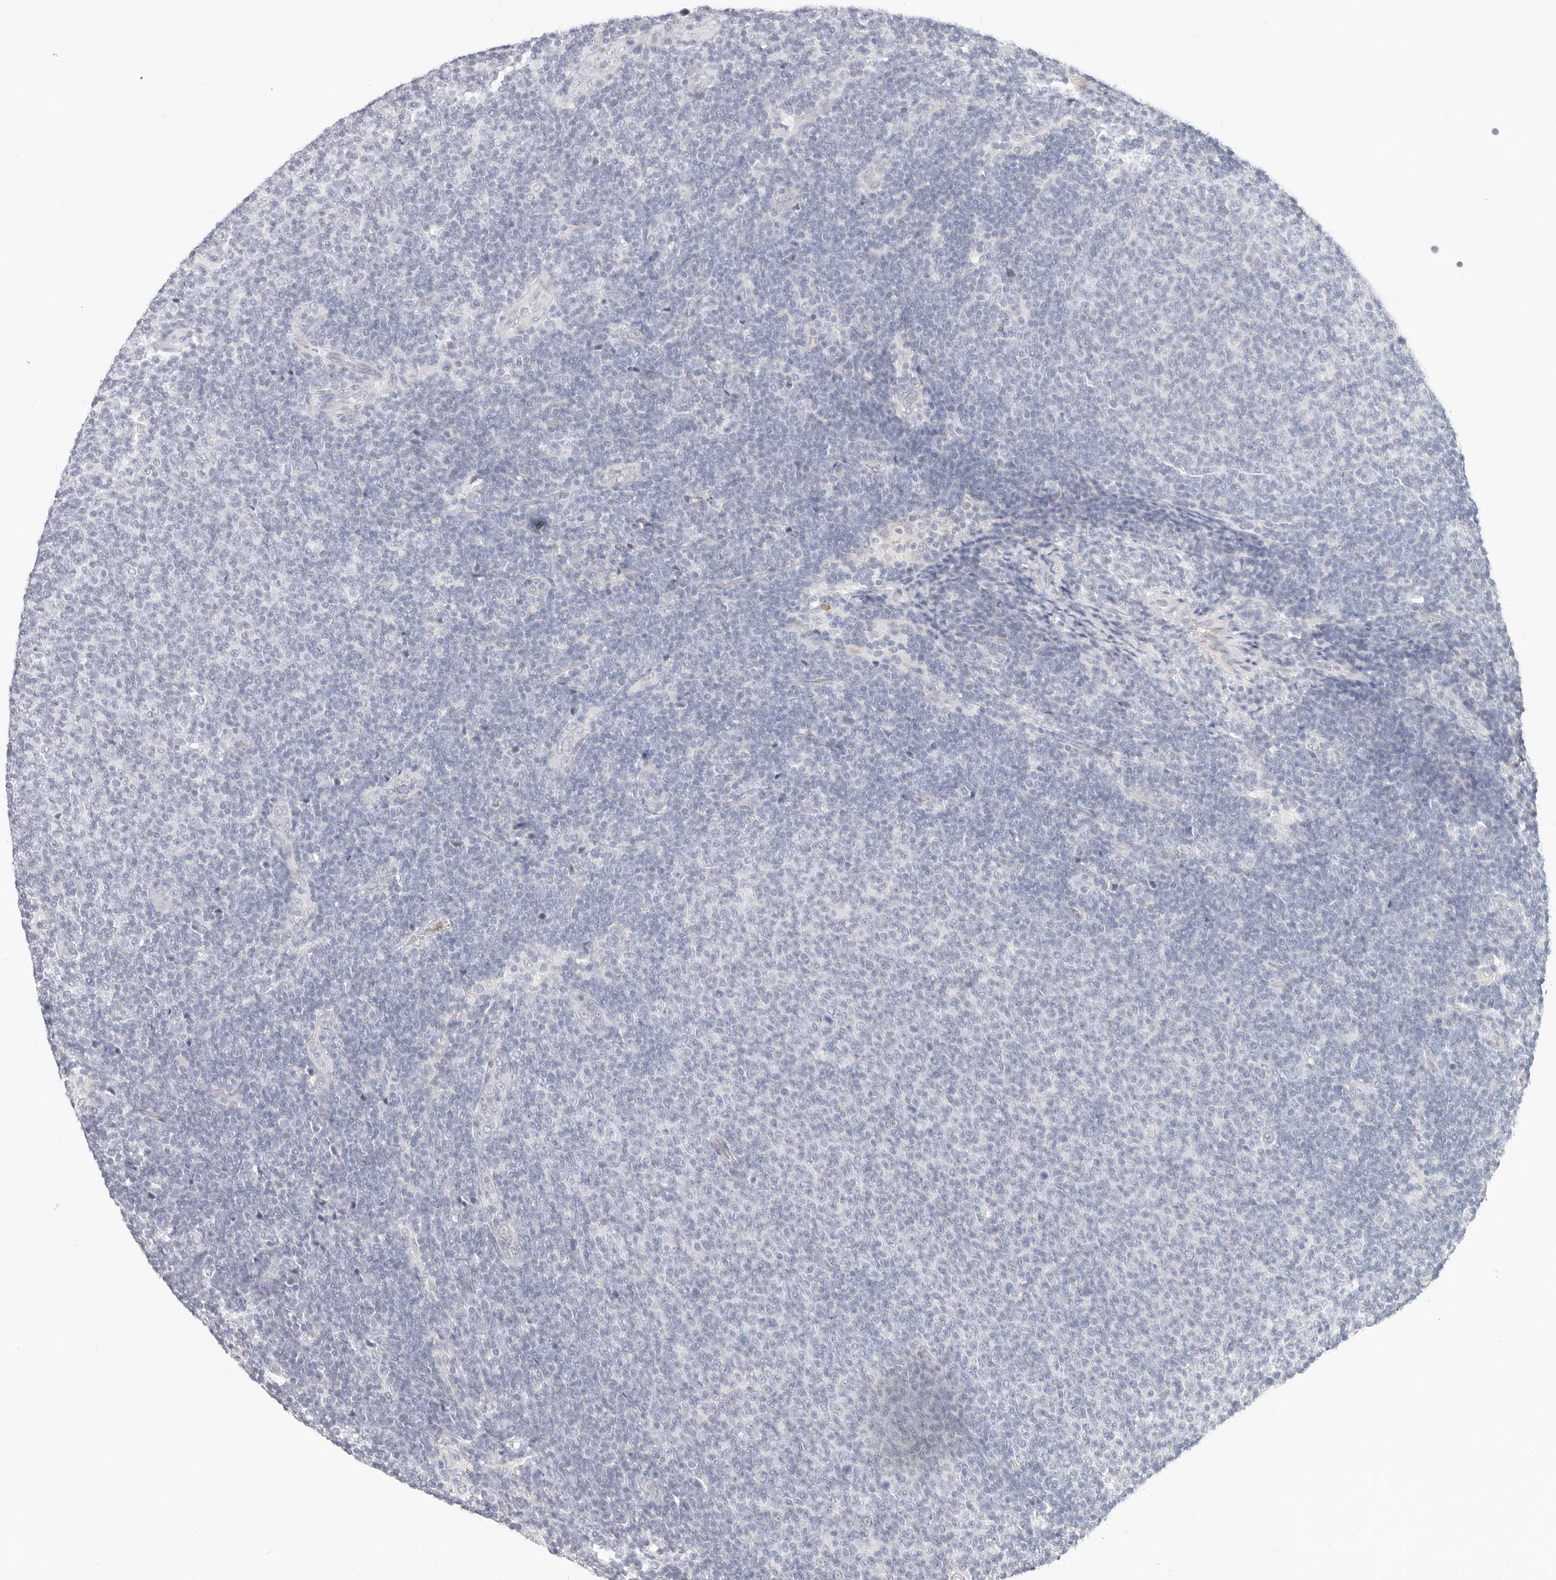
{"staining": {"intensity": "negative", "quantity": "none", "location": "none"}, "tissue": "lymphoma", "cell_type": "Tumor cells", "image_type": "cancer", "snomed": [{"axis": "morphology", "description": "Malignant lymphoma, non-Hodgkin's type, Low grade"}, {"axis": "topography", "description": "Lymph node"}], "caption": "The photomicrograph exhibits no significant positivity in tumor cells of lymphoma. (Stains: DAB immunohistochemistry with hematoxylin counter stain, Microscopy: brightfield microscopy at high magnification).", "gene": "ASCL1", "patient": {"sex": "male", "age": 66}}